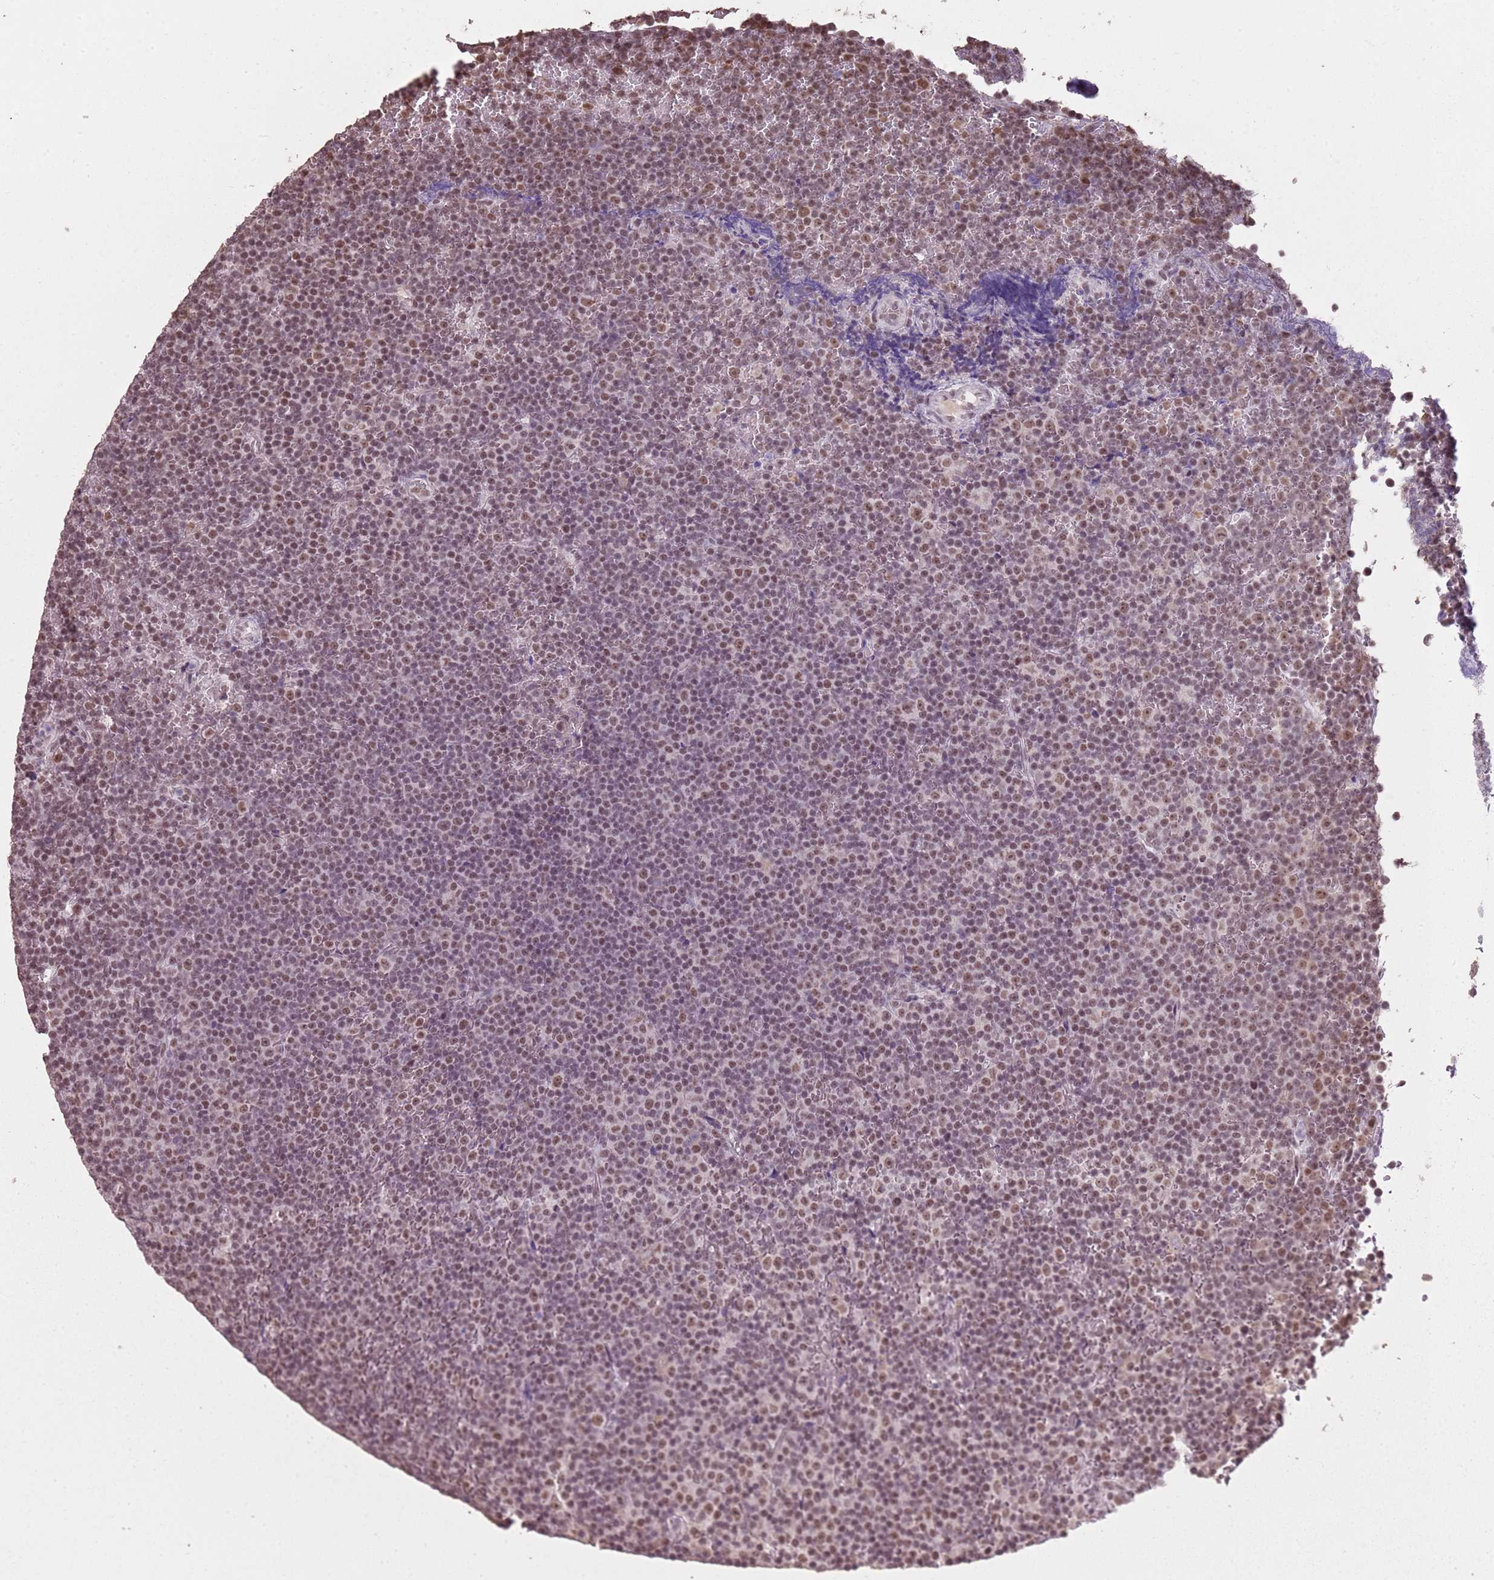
{"staining": {"intensity": "moderate", "quantity": ">75%", "location": "nuclear"}, "tissue": "lymphoma", "cell_type": "Tumor cells", "image_type": "cancer", "snomed": [{"axis": "morphology", "description": "Malignant lymphoma, non-Hodgkin's type, Low grade"}, {"axis": "topography", "description": "Lymph node"}], "caption": "A photomicrograph showing moderate nuclear expression in about >75% of tumor cells in malignant lymphoma, non-Hodgkin's type (low-grade), as visualized by brown immunohistochemical staining.", "gene": "ARL14EP", "patient": {"sex": "female", "age": 67}}